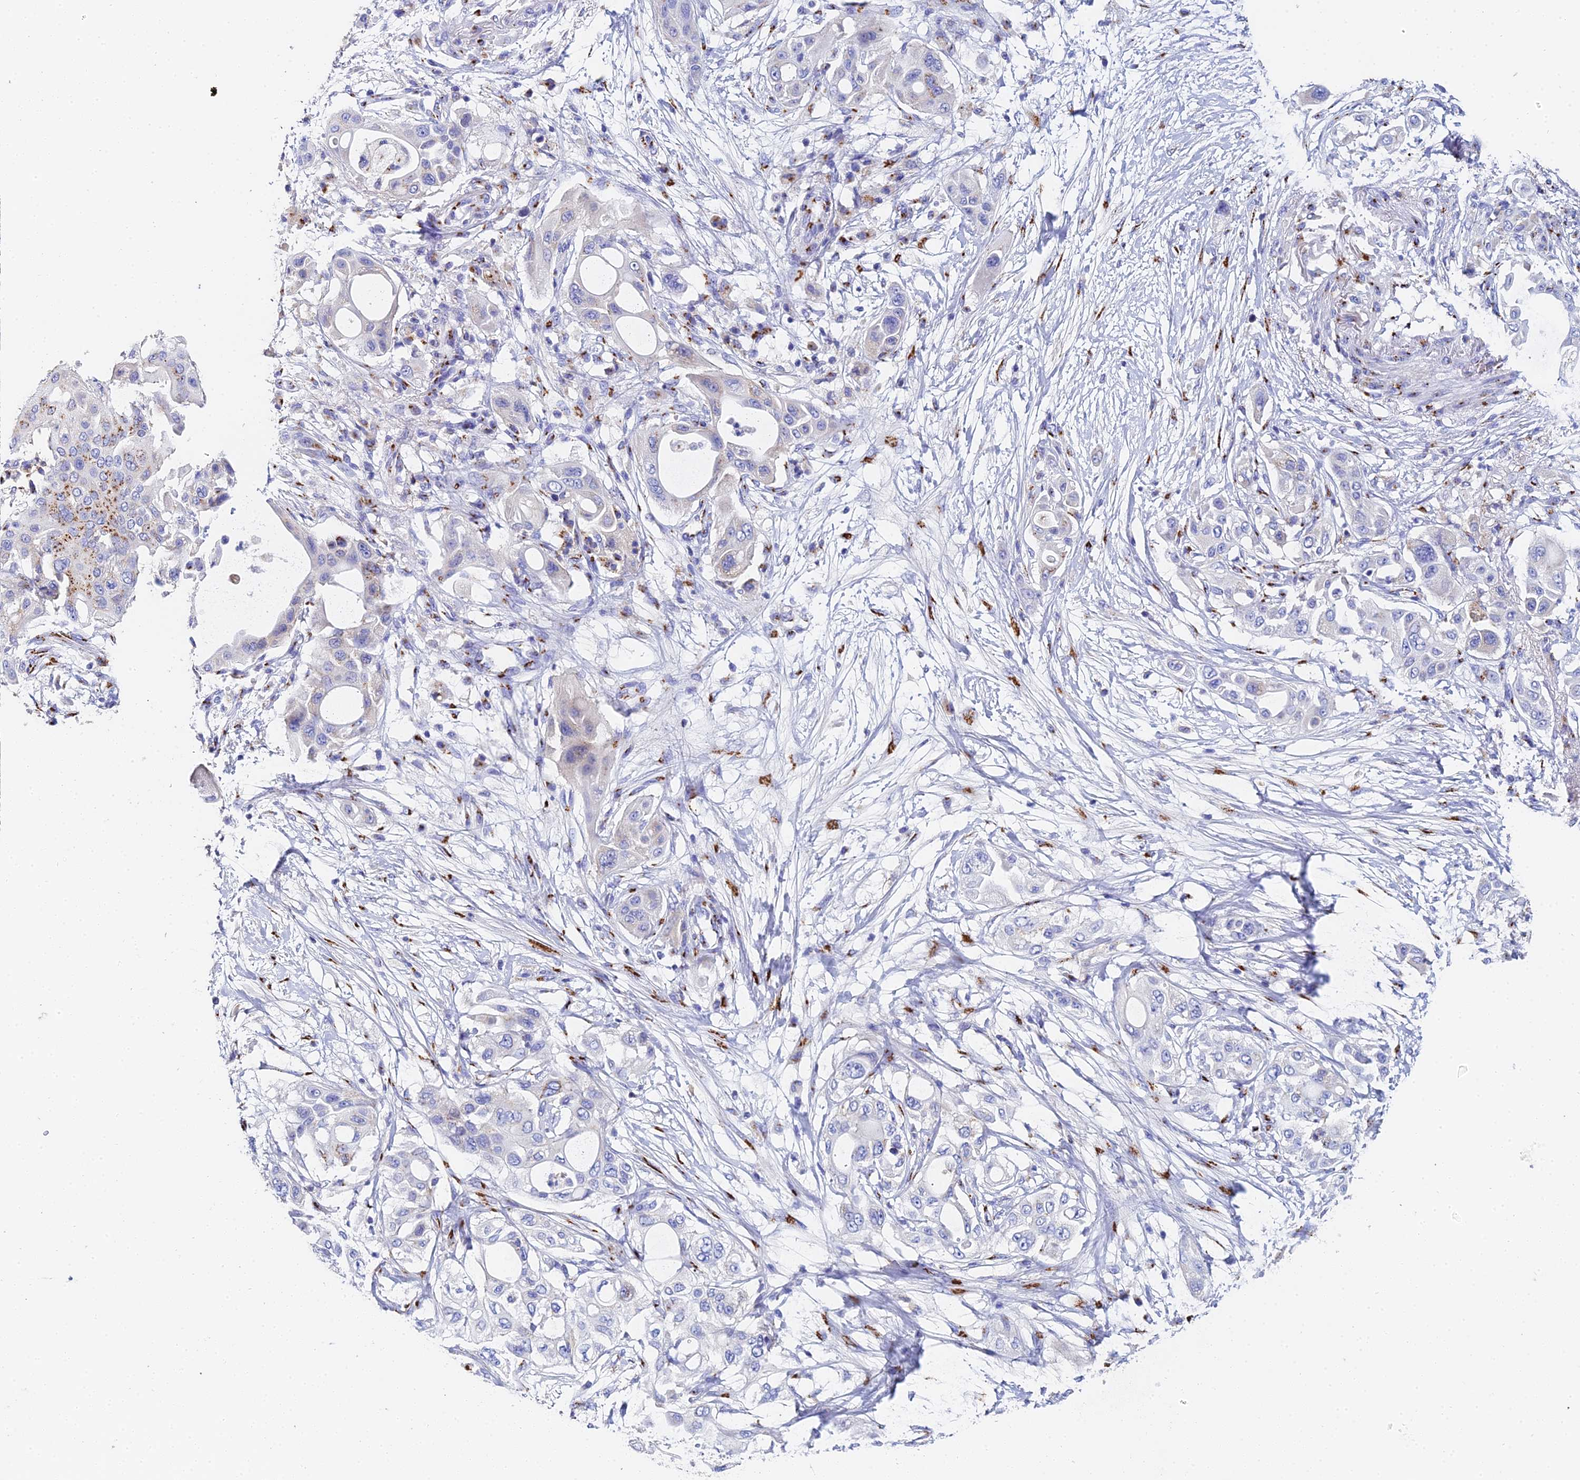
{"staining": {"intensity": "moderate", "quantity": "<25%", "location": "cytoplasmic/membranous"}, "tissue": "pancreatic cancer", "cell_type": "Tumor cells", "image_type": "cancer", "snomed": [{"axis": "morphology", "description": "Adenocarcinoma, NOS"}, {"axis": "topography", "description": "Pancreas"}], "caption": "Moderate cytoplasmic/membranous staining for a protein is present in about <25% of tumor cells of pancreatic adenocarcinoma using immunohistochemistry.", "gene": "ENSG00000268674", "patient": {"sex": "male", "age": 68}}